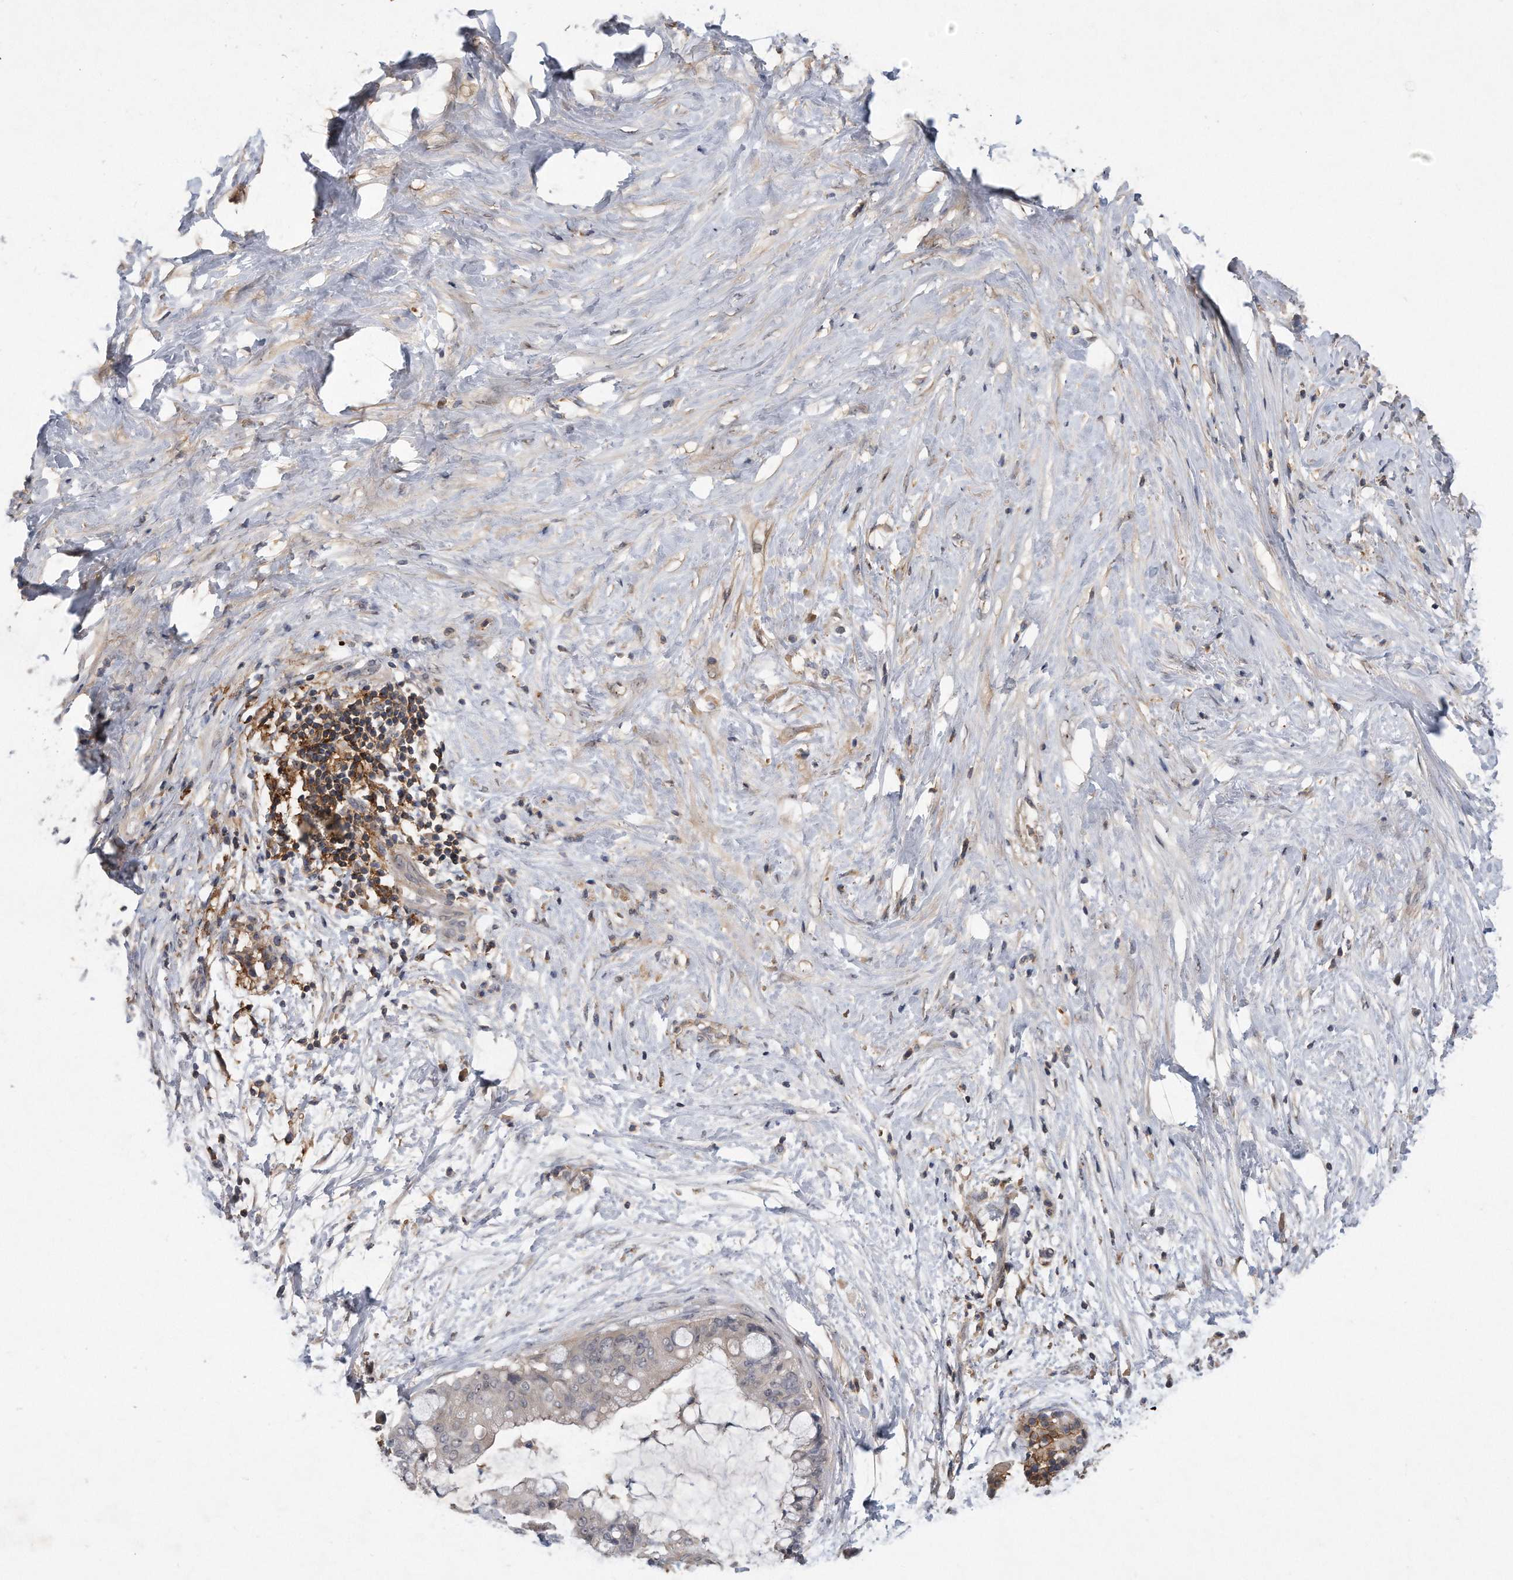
{"staining": {"intensity": "negative", "quantity": "none", "location": "none"}, "tissue": "pancreatic cancer", "cell_type": "Tumor cells", "image_type": "cancer", "snomed": [{"axis": "morphology", "description": "Adenocarcinoma, NOS"}, {"axis": "topography", "description": "Pancreas"}], "caption": "This is an IHC image of human pancreatic cancer. There is no staining in tumor cells.", "gene": "PGBD2", "patient": {"sex": "male", "age": 41}}